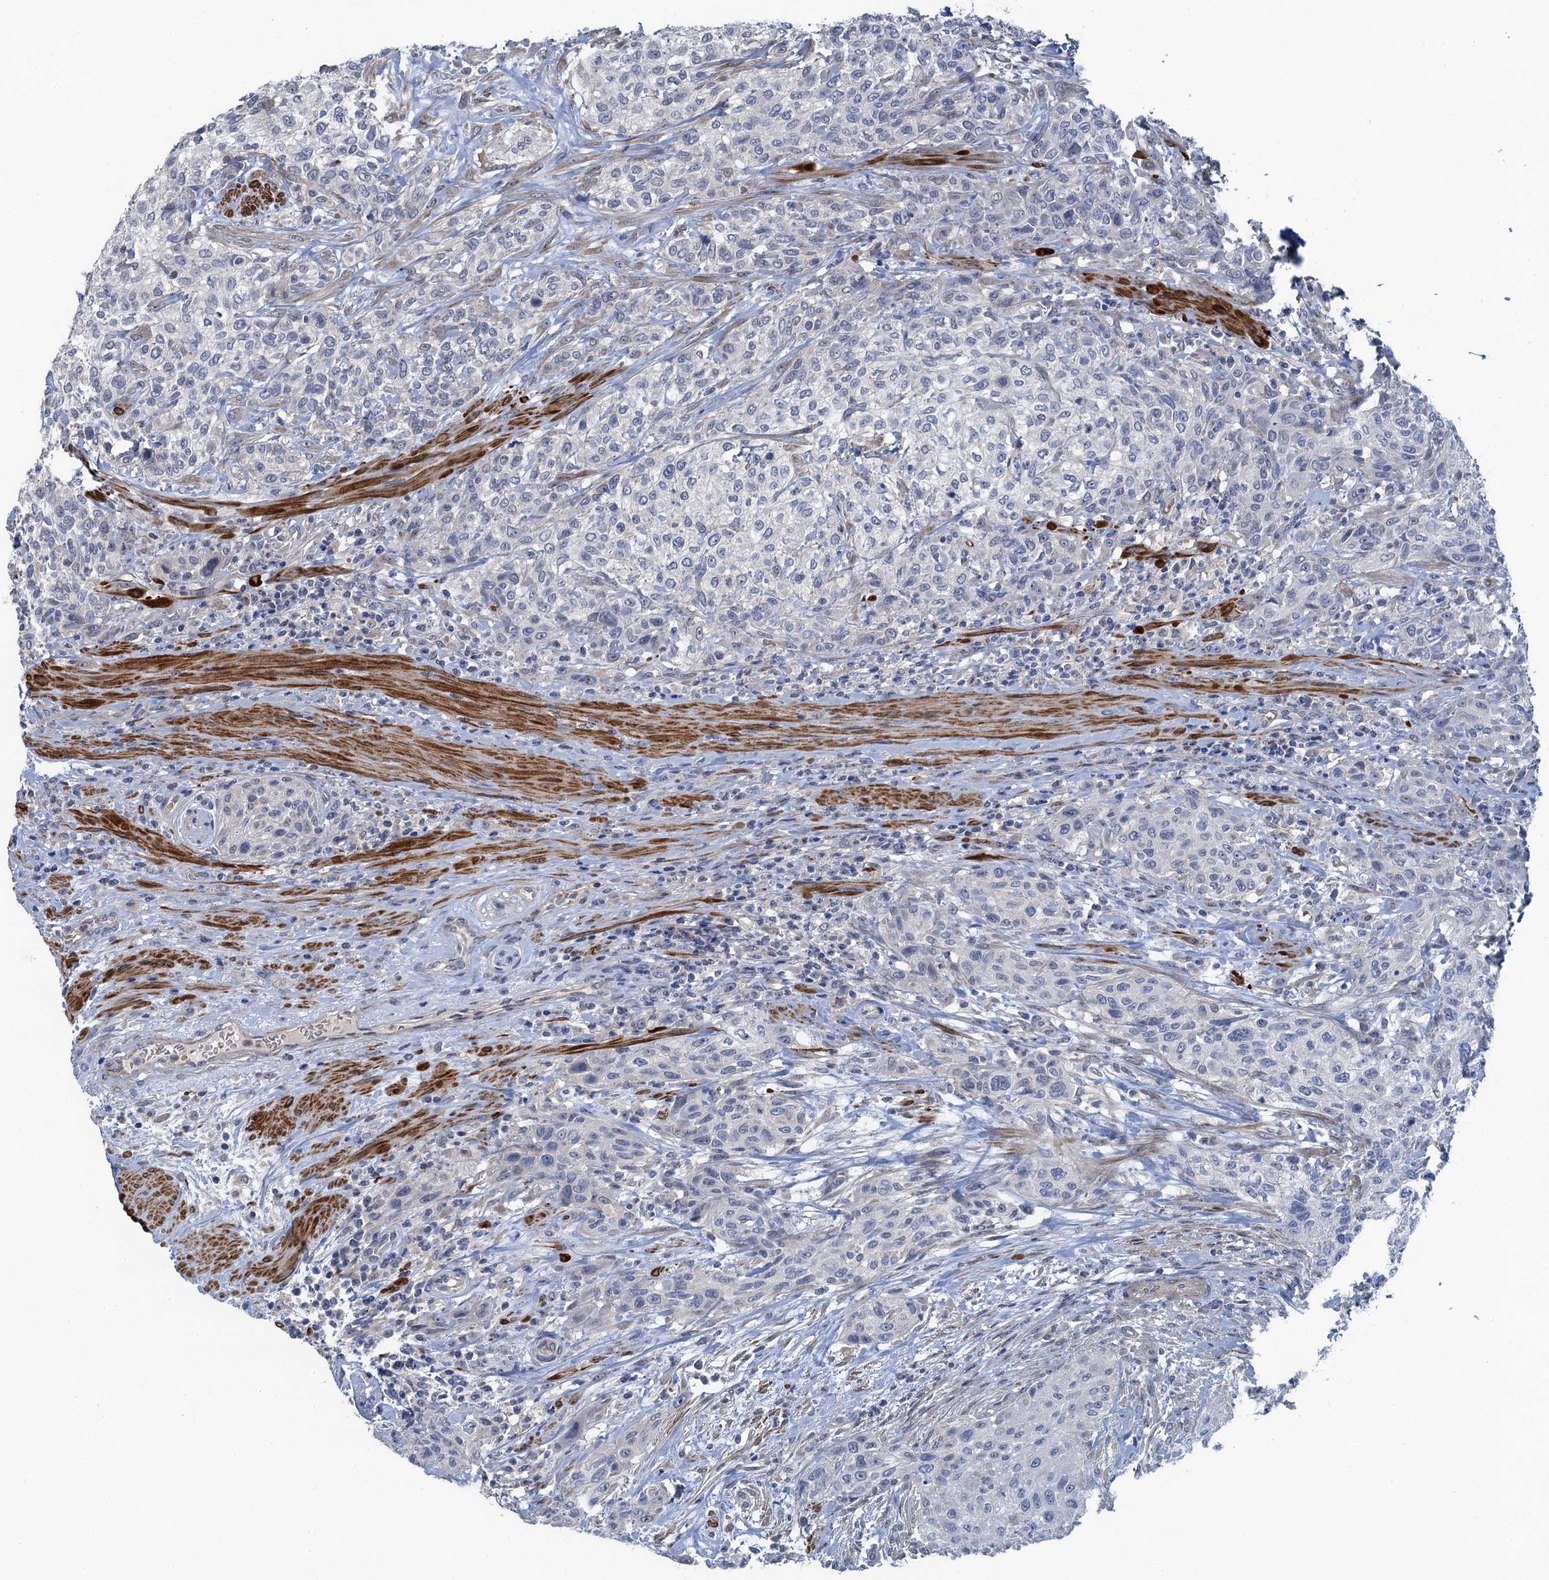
{"staining": {"intensity": "negative", "quantity": "none", "location": "none"}, "tissue": "urothelial cancer", "cell_type": "Tumor cells", "image_type": "cancer", "snomed": [{"axis": "morphology", "description": "Normal tissue, NOS"}, {"axis": "morphology", "description": "Urothelial carcinoma, NOS"}, {"axis": "topography", "description": "Urinary bladder"}, {"axis": "topography", "description": "Peripheral nerve tissue"}], "caption": "This is an immunohistochemistry micrograph of human urothelial cancer. There is no positivity in tumor cells.", "gene": "MYO16", "patient": {"sex": "male", "age": 35}}